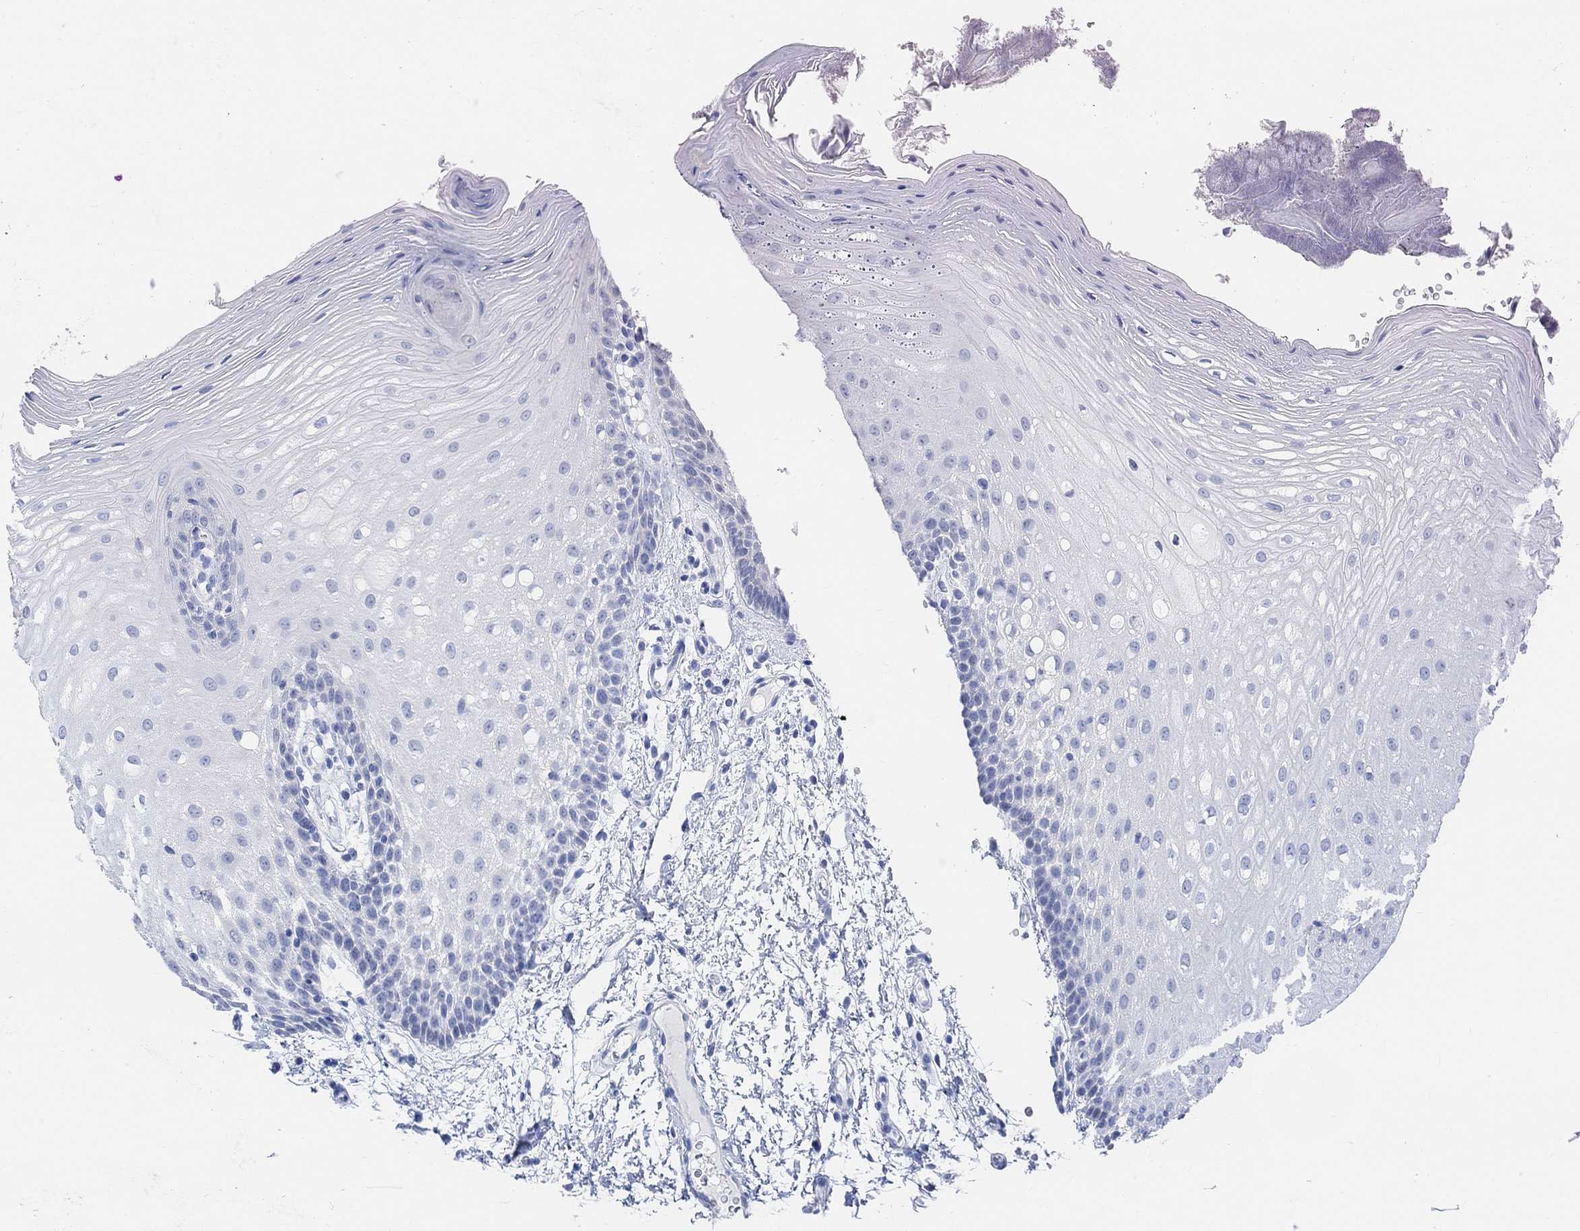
{"staining": {"intensity": "negative", "quantity": "none", "location": "none"}, "tissue": "oral mucosa", "cell_type": "Squamous epithelial cells", "image_type": "normal", "snomed": [{"axis": "morphology", "description": "Normal tissue, NOS"}, {"axis": "morphology", "description": "Squamous cell carcinoma, NOS"}, {"axis": "topography", "description": "Oral tissue"}, {"axis": "topography", "description": "Head-Neck"}], "caption": "Protein analysis of normal oral mucosa reveals no significant positivity in squamous epithelial cells. Nuclei are stained in blue.", "gene": "ENO4", "patient": {"sex": "male", "age": 69}}